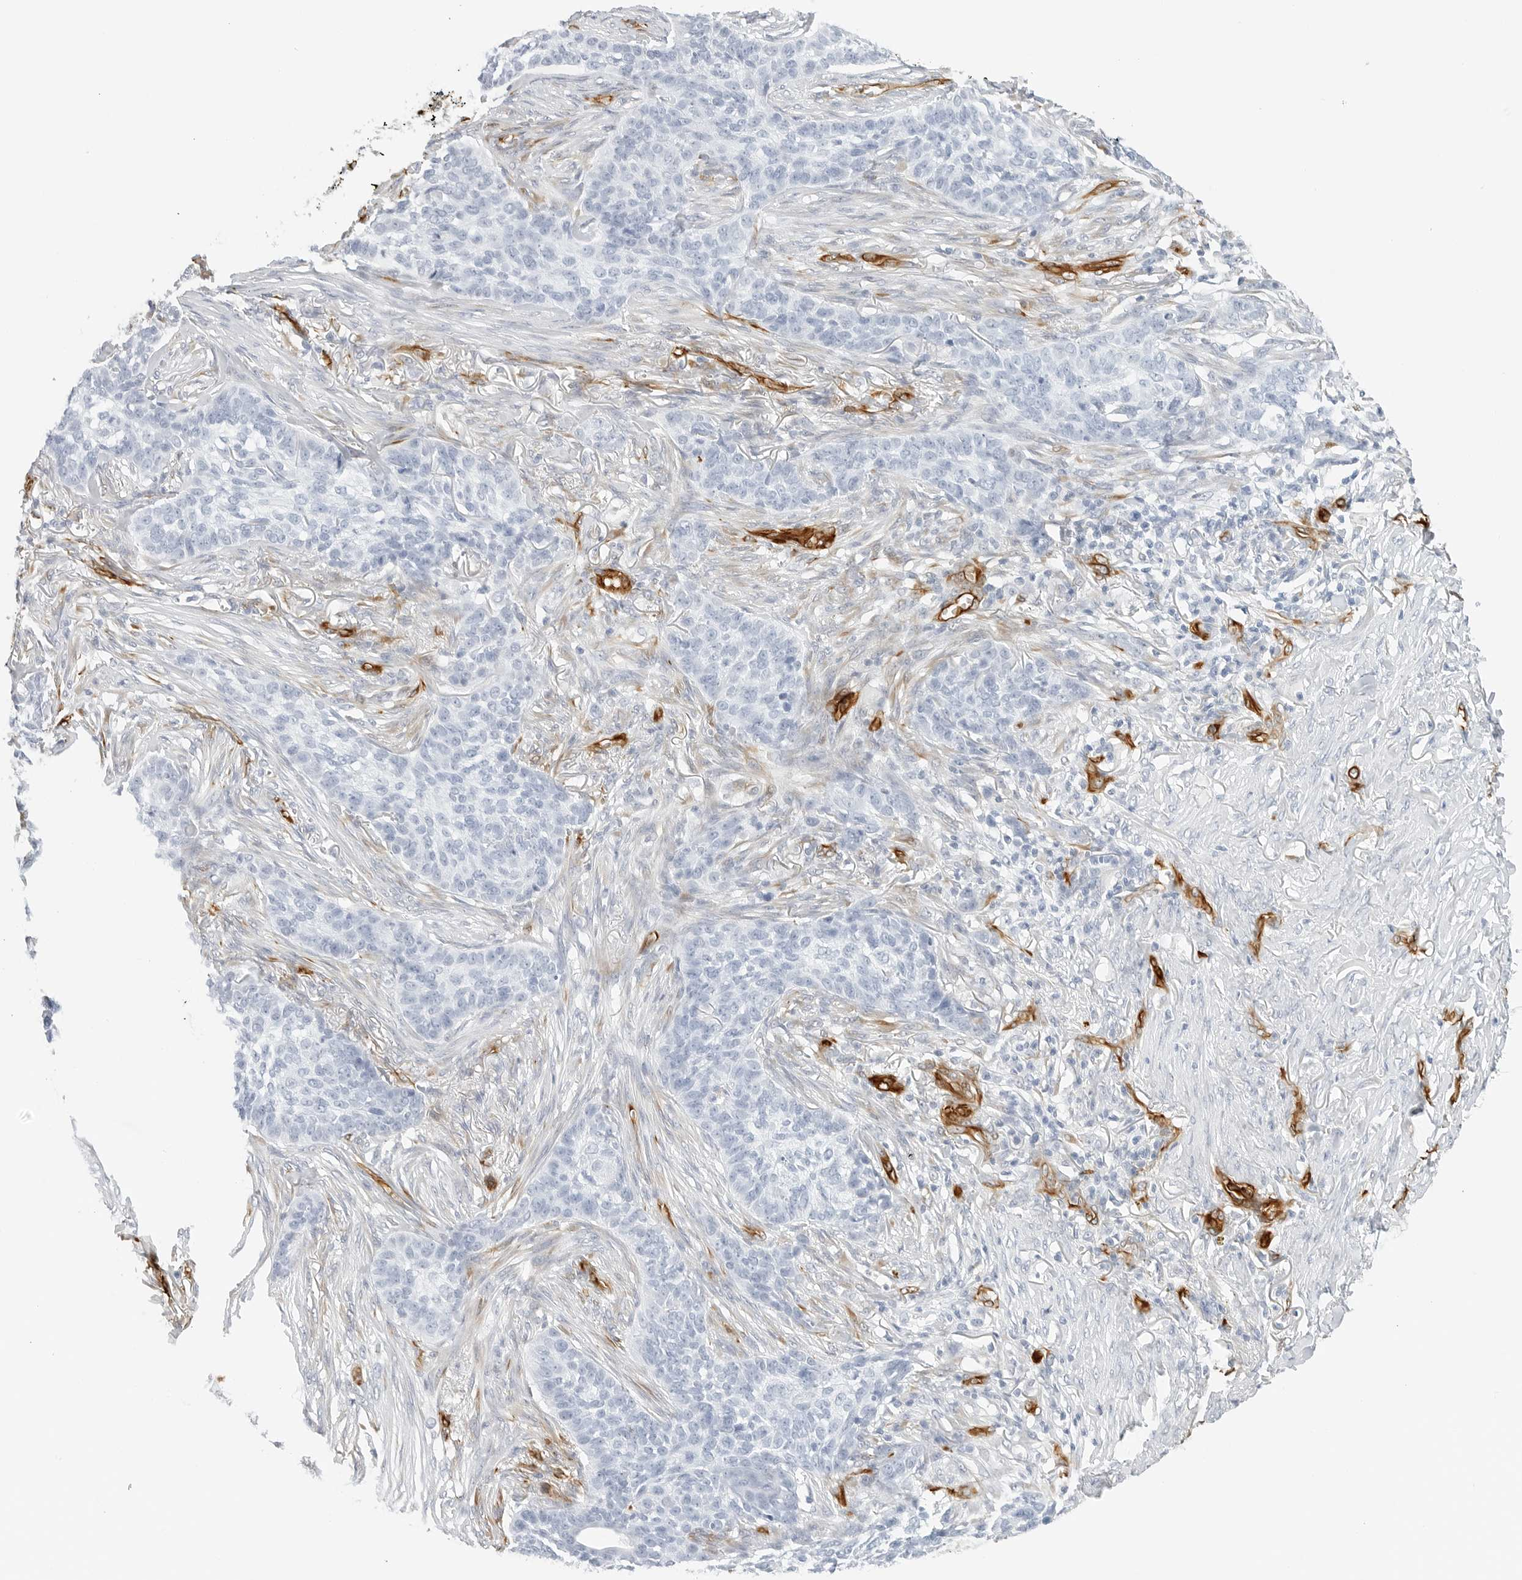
{"staining": {"intensity": "negative", "quantity": "none", "location": "none"}, "tissue": "skin cancer", "cell_type": "Tumor cells", "image_type": "cancer", "snomed": [{"axis": "morphology", "description": "Basal cell carcinoma"}, {"axis": "topography", "description": "Skin"}], "caption": "DAB (3,3'-diaminobenzidine) immunohistochemical staining of human skin cancer exhibits no significant staining in tumor cells.", "gene": "NES", "patient": {"sex": "male", "age": 85}}